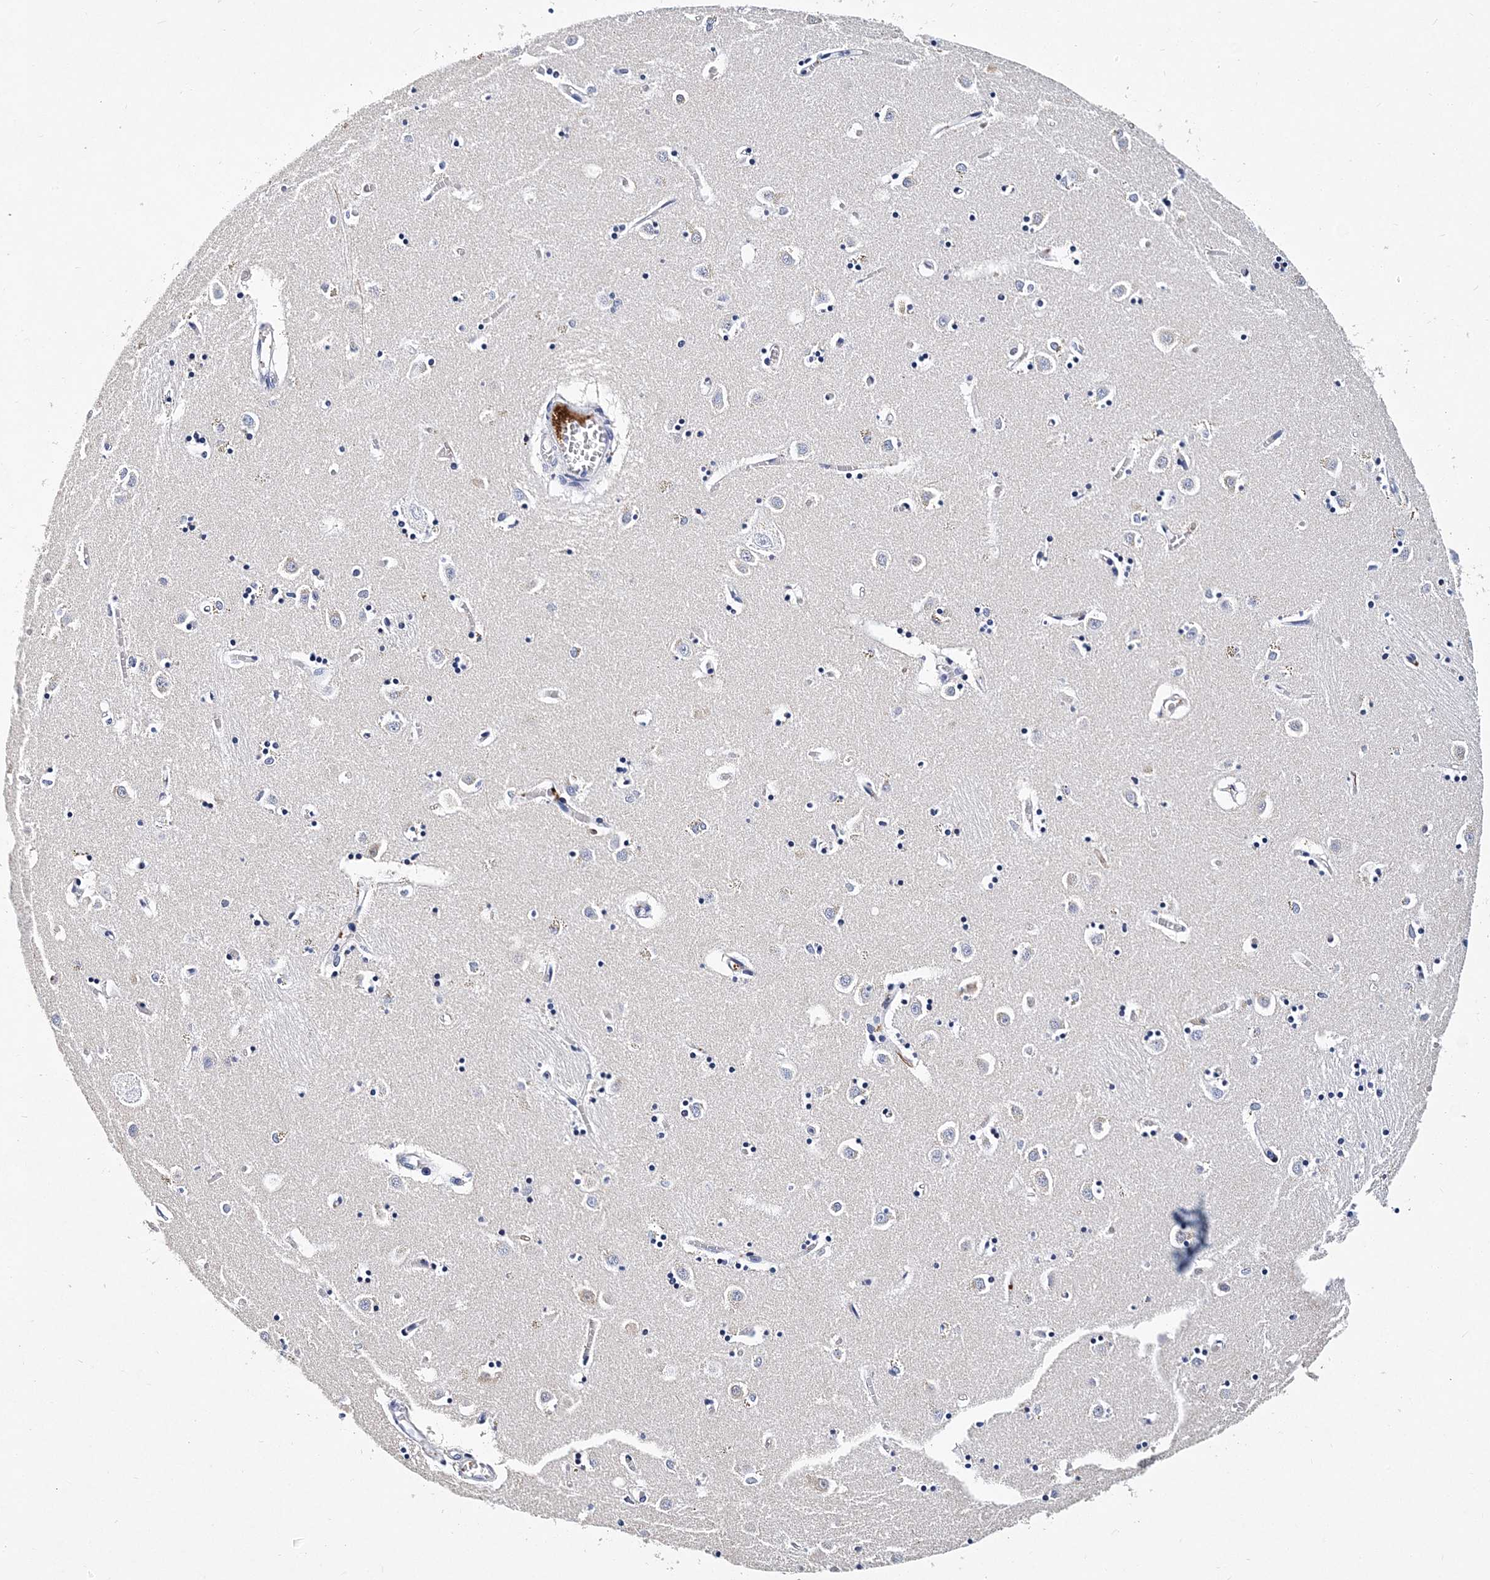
{"staining": {"intensity": "negative", "quantity": "none", "location": "none"}, "tissue": "caudate", "cell_type": "Glial cells", "image_type": "normal", "snomed": [{"axis": "morphology", "description": "Normal tissue, NOS"}, {"axis": "topography", "description": "Lateral ventricle wall"}], "caption": "This is an IHC micrograph of benign human caudate. There is no staining in glial cells.", "gene": "ITGA2B", "patient": {"sex": "male", "age": 70}}